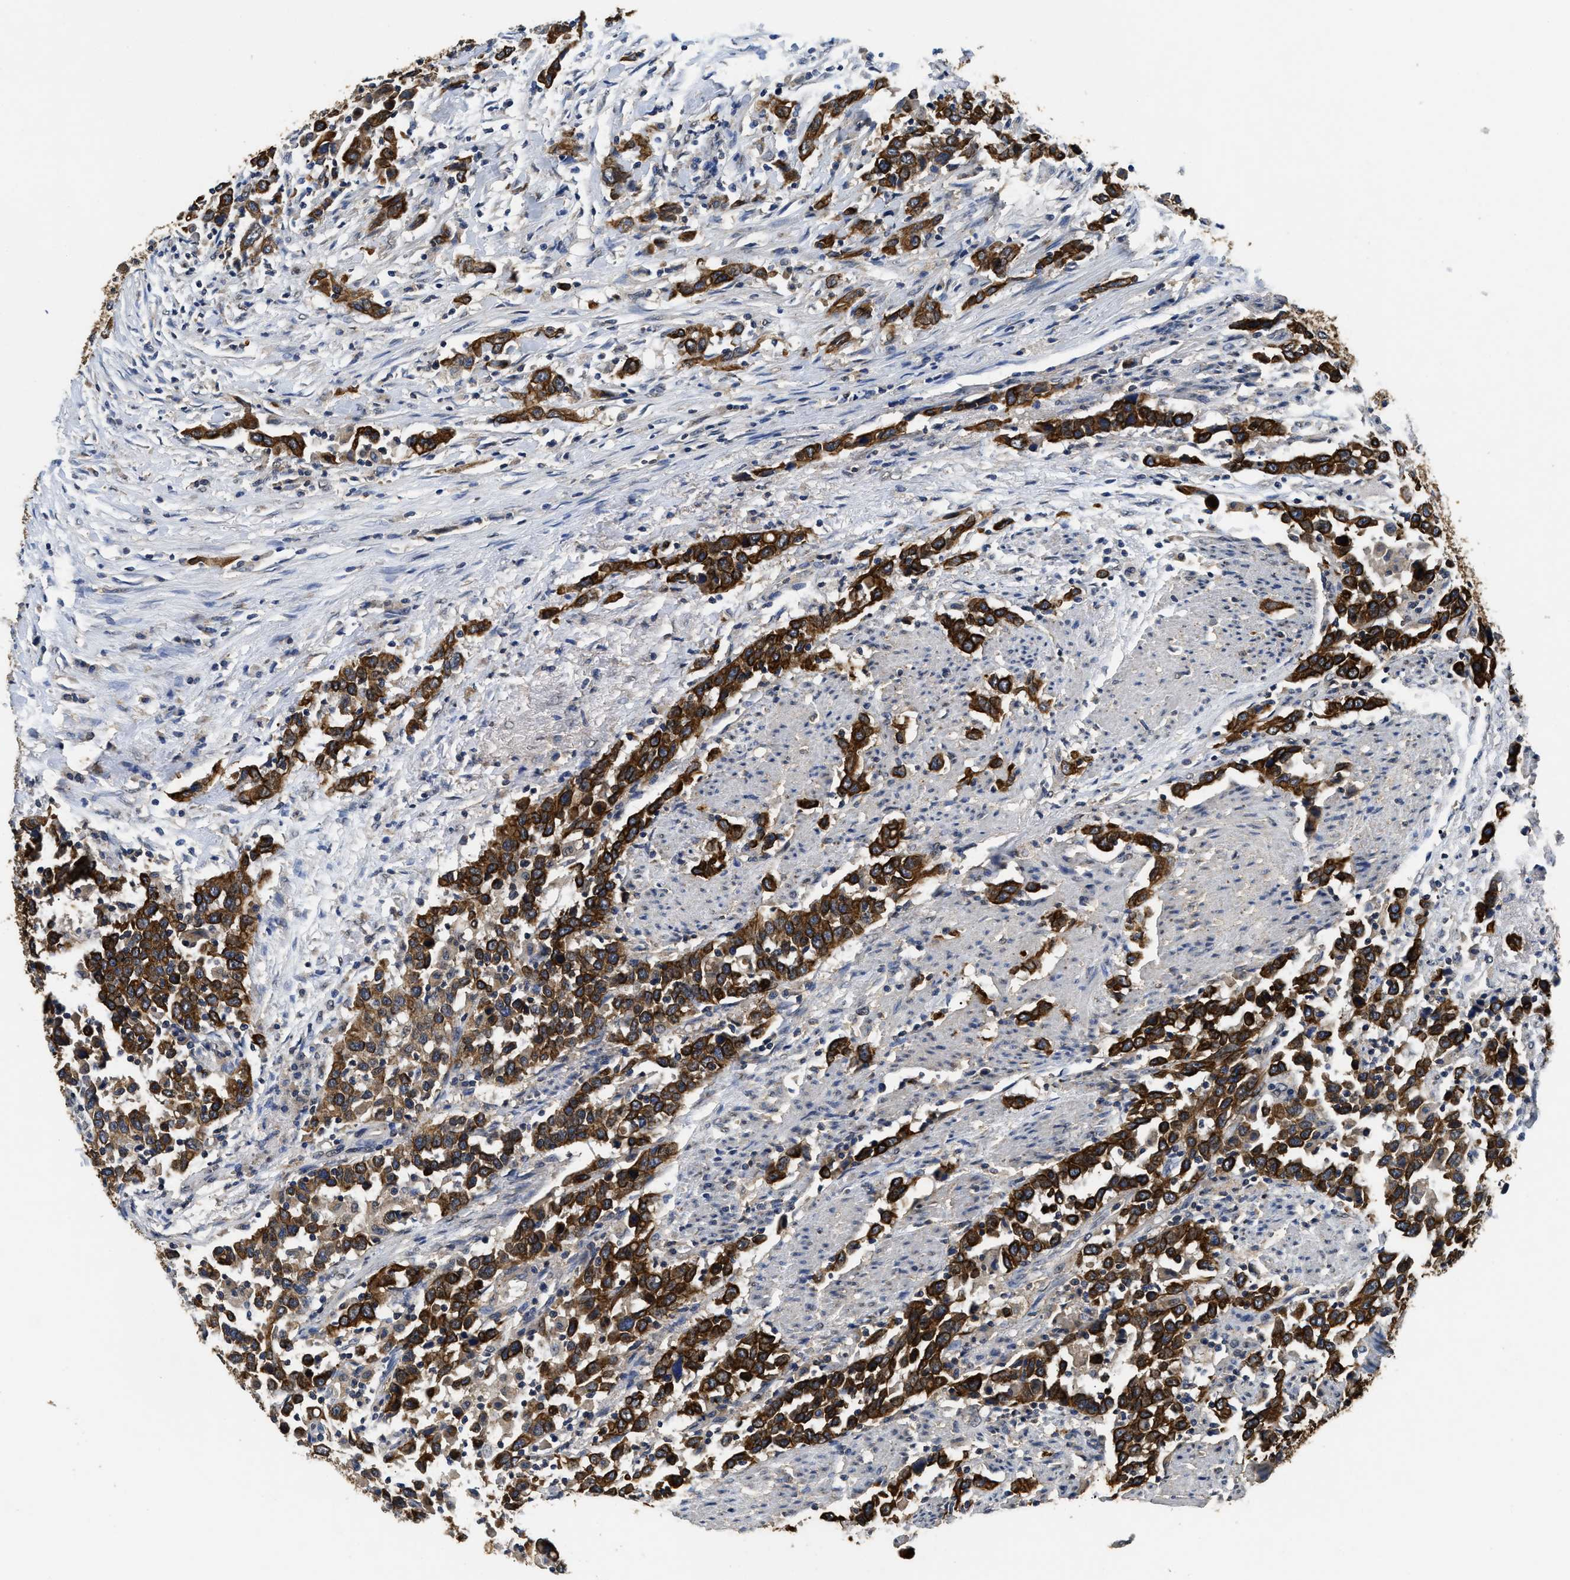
{"staining": {"intensity": "strong", "quantity": ">75%", "location": "cytoplasmic/membranous"}, "tissue": "urothelial cancer", "cell_type": "Tumor cells", "image_type": "cancer", "snomed": [{"axis": "morphology", "description": "Urothelial carcinoma, High grade"}, {"axis": "topography", "description": "Urinary bladder"}], "caption": "Urothelial cancer was stained to show a protein in brown. There is high levels of strong cytoplasmic/membranous staining in approximately >75% of tumor cells.", "gene": "CTNNA1", "patient": {"sex": "male", "age": 61}}